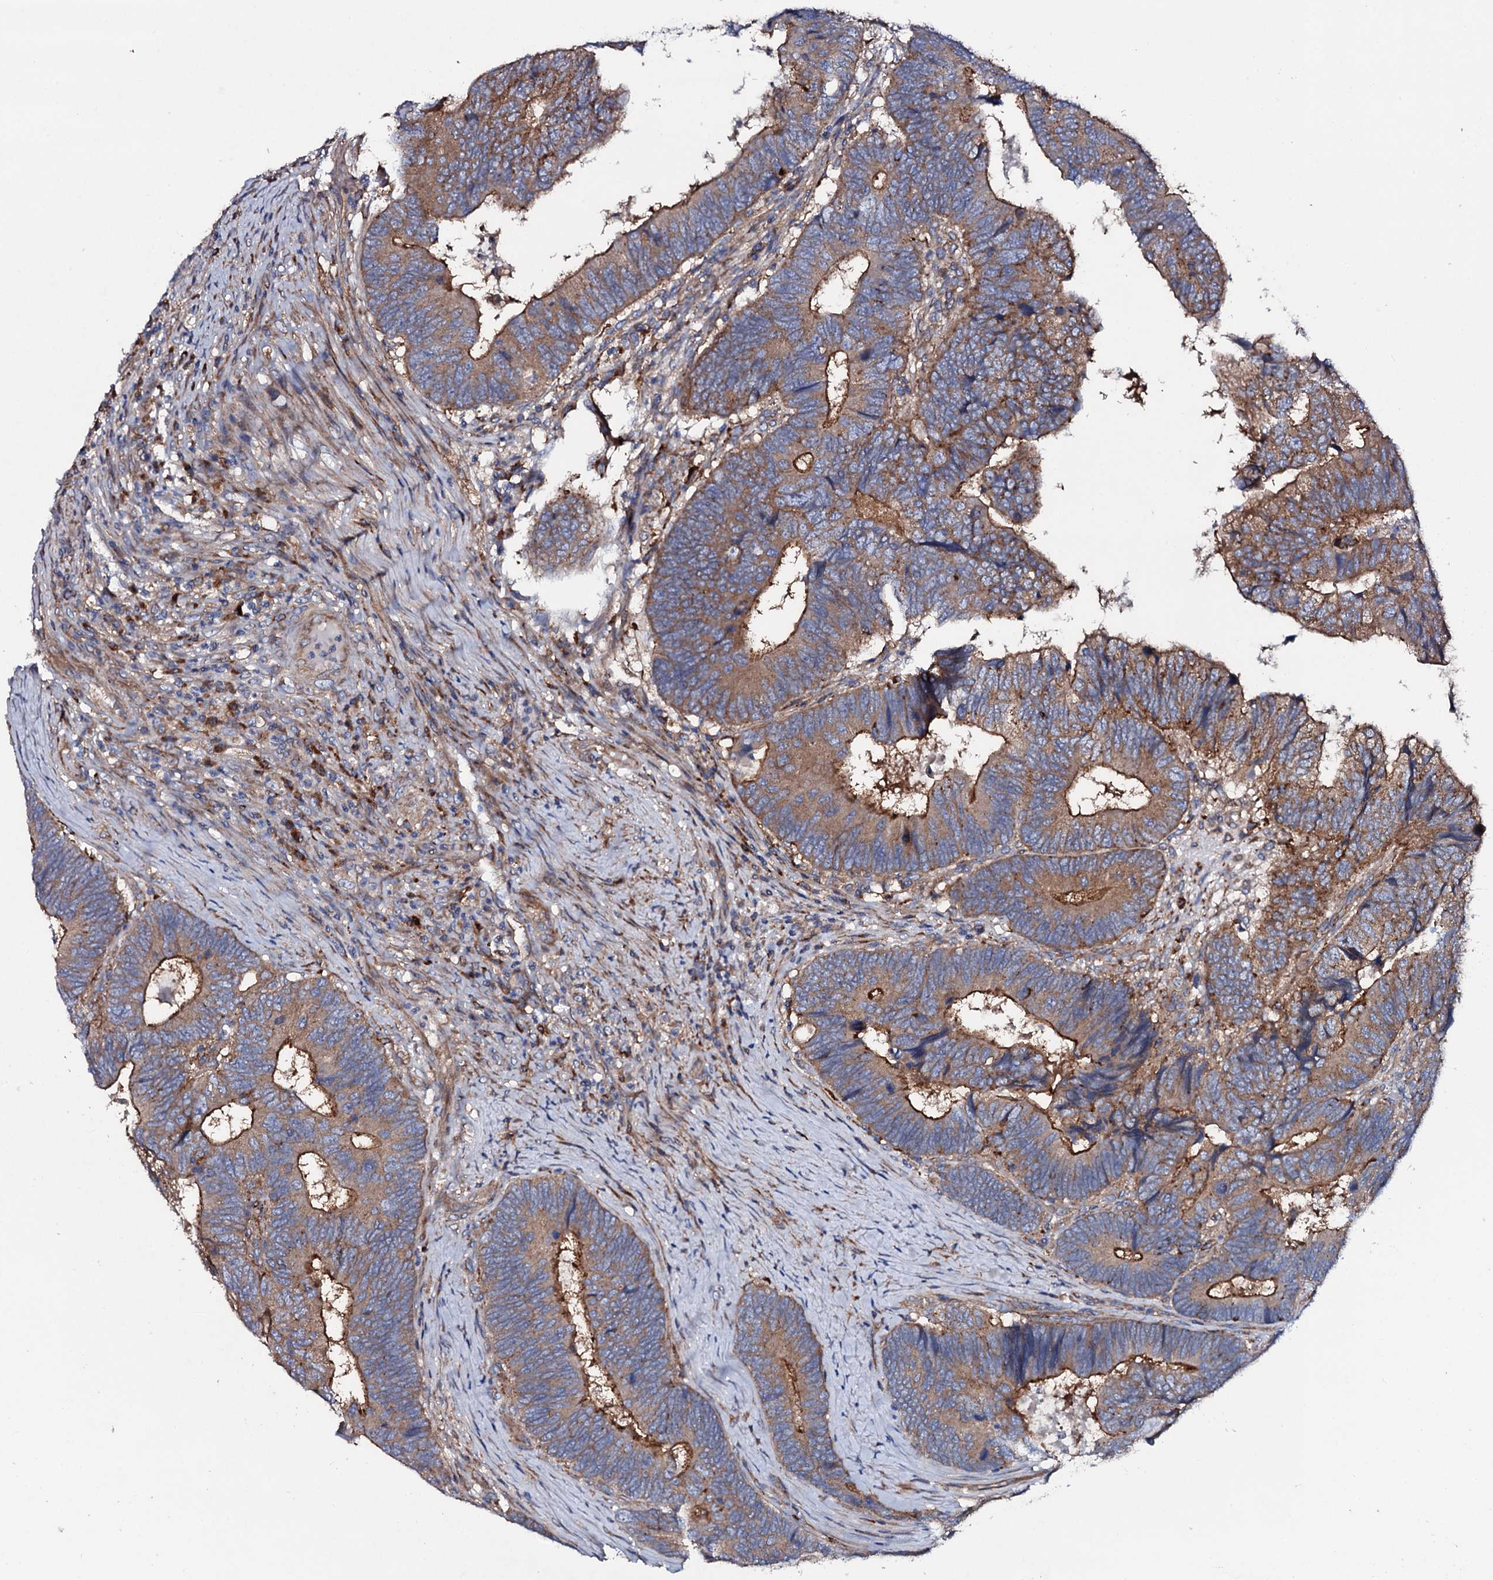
{"staining": {"intensity": "moderate", "quantity": ">75%", "location": "cytoplasmic/membranous"}, "tissue": "colorectal cancer", "cell_type": "Tumor cells", "image_type": "cancer", "snomed": [{"axis": "morphology", "description": "Adenocarcinoma, NOS"}, {"axis": "topography", "description": "Colon"}], "caption": "IHC (DAB) staining of human colorectal cancer (adenocarcinoma) reveals moderate cytoplasmic/membranous protein expression in approximately >75% of tumor cells. The protein is shown in brown color, while the nuclei are stained blue.", "gene": "P2RX4", "patient": {"sex": "female", "age": 67}}